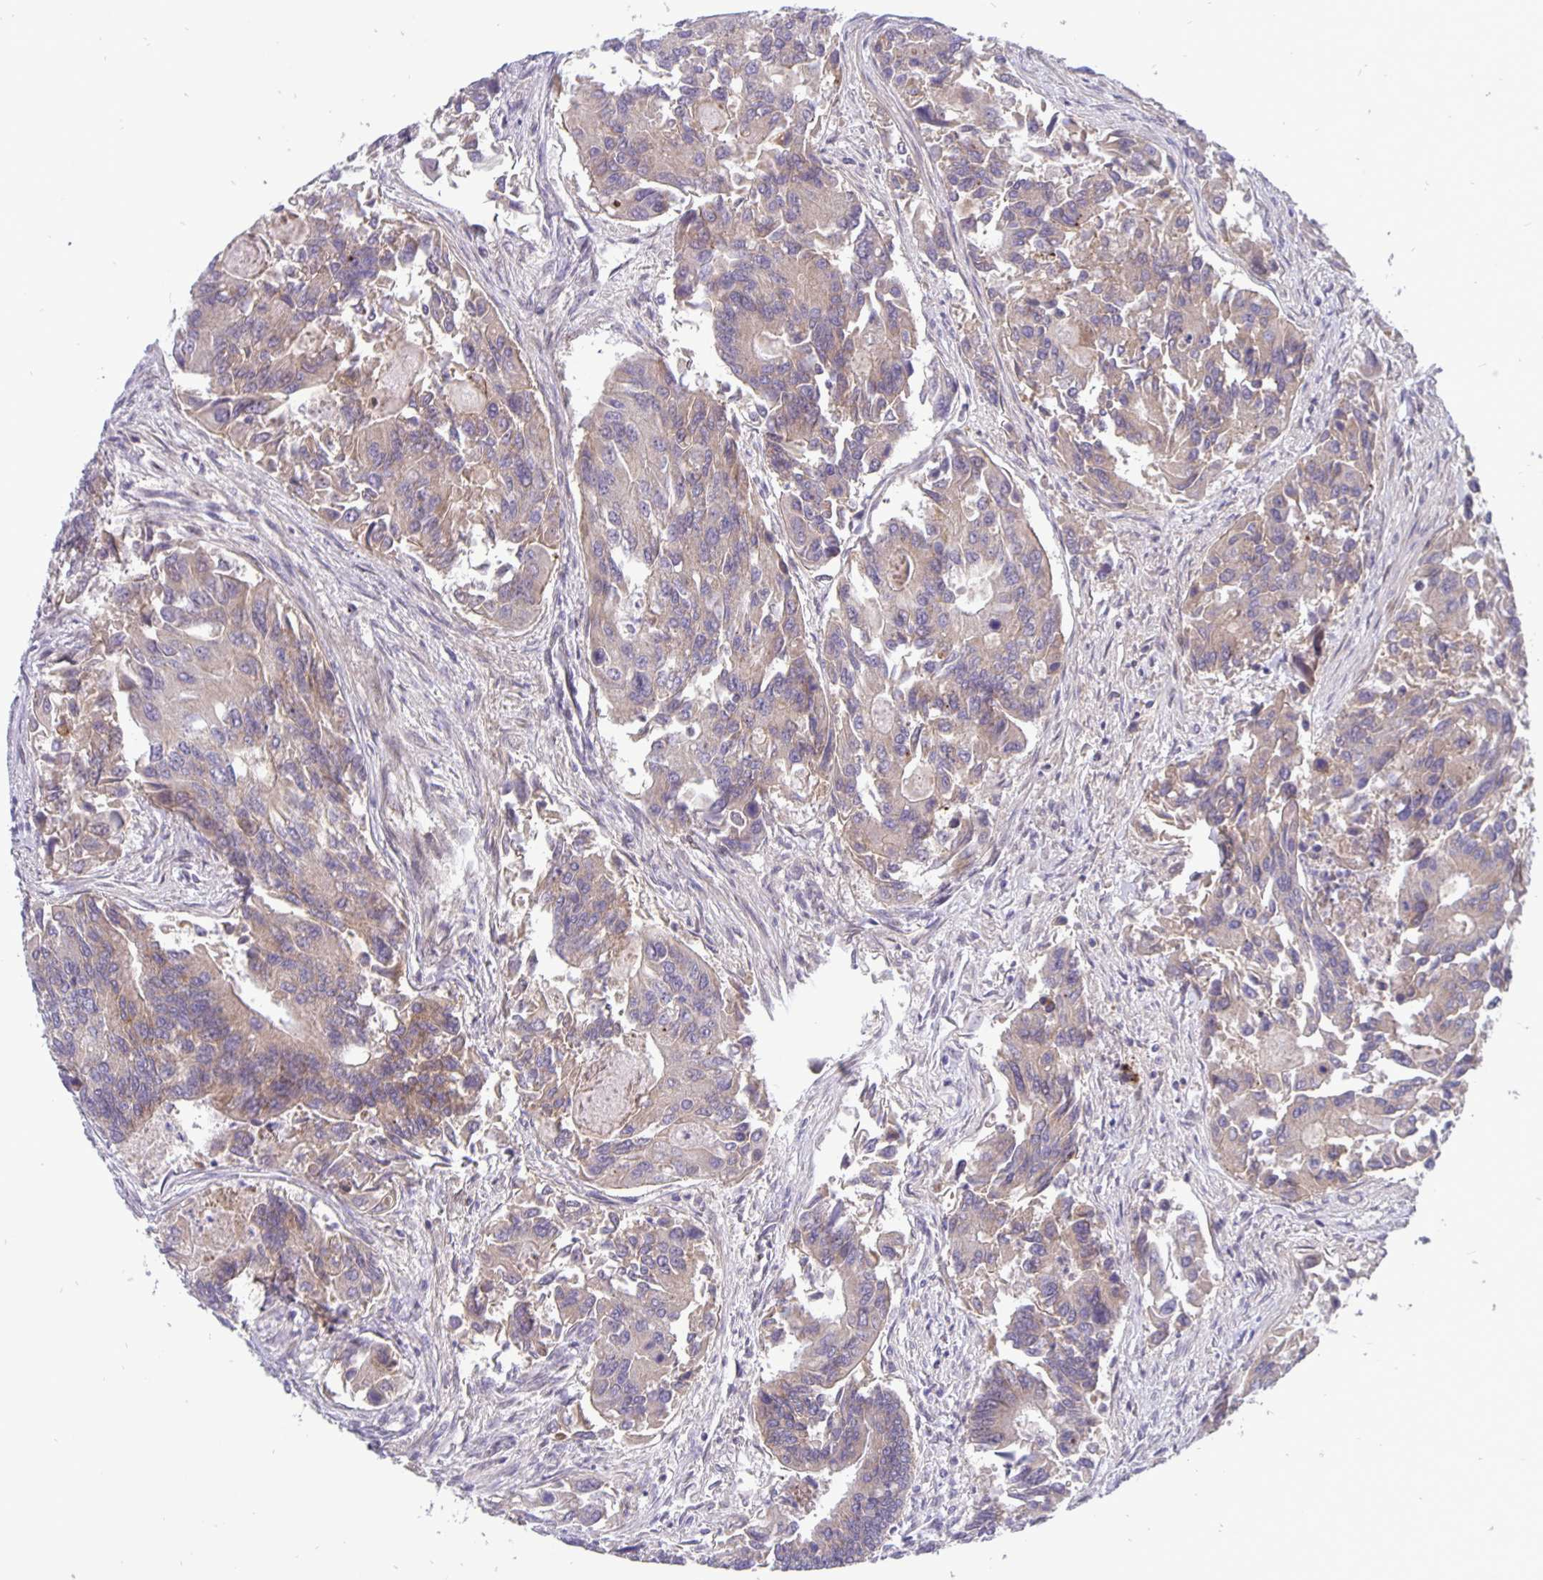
{"staining": {"intensity": "weak", "quantity": "<25%", "location": "cytoplasmic/membranous"}, "tissue": "colorectal cancer", "cell_type": "Tumor cells", "image_type": "cancer", "snomed": [{"axis": "morphology", "description": "Adenocarcinoma, NOS"}, {"axis": "topography", "description": "Colon"}], "caption": "Immunohistochemistry histopathology image of neoplastic tissue: human colorectal cancer stained with DAB reveals no significant protein positivity in tumor cells. (DAB IHC, high magnification).", "gene": "ERBB2", "patient": {"sex": "female", "age": 67}}